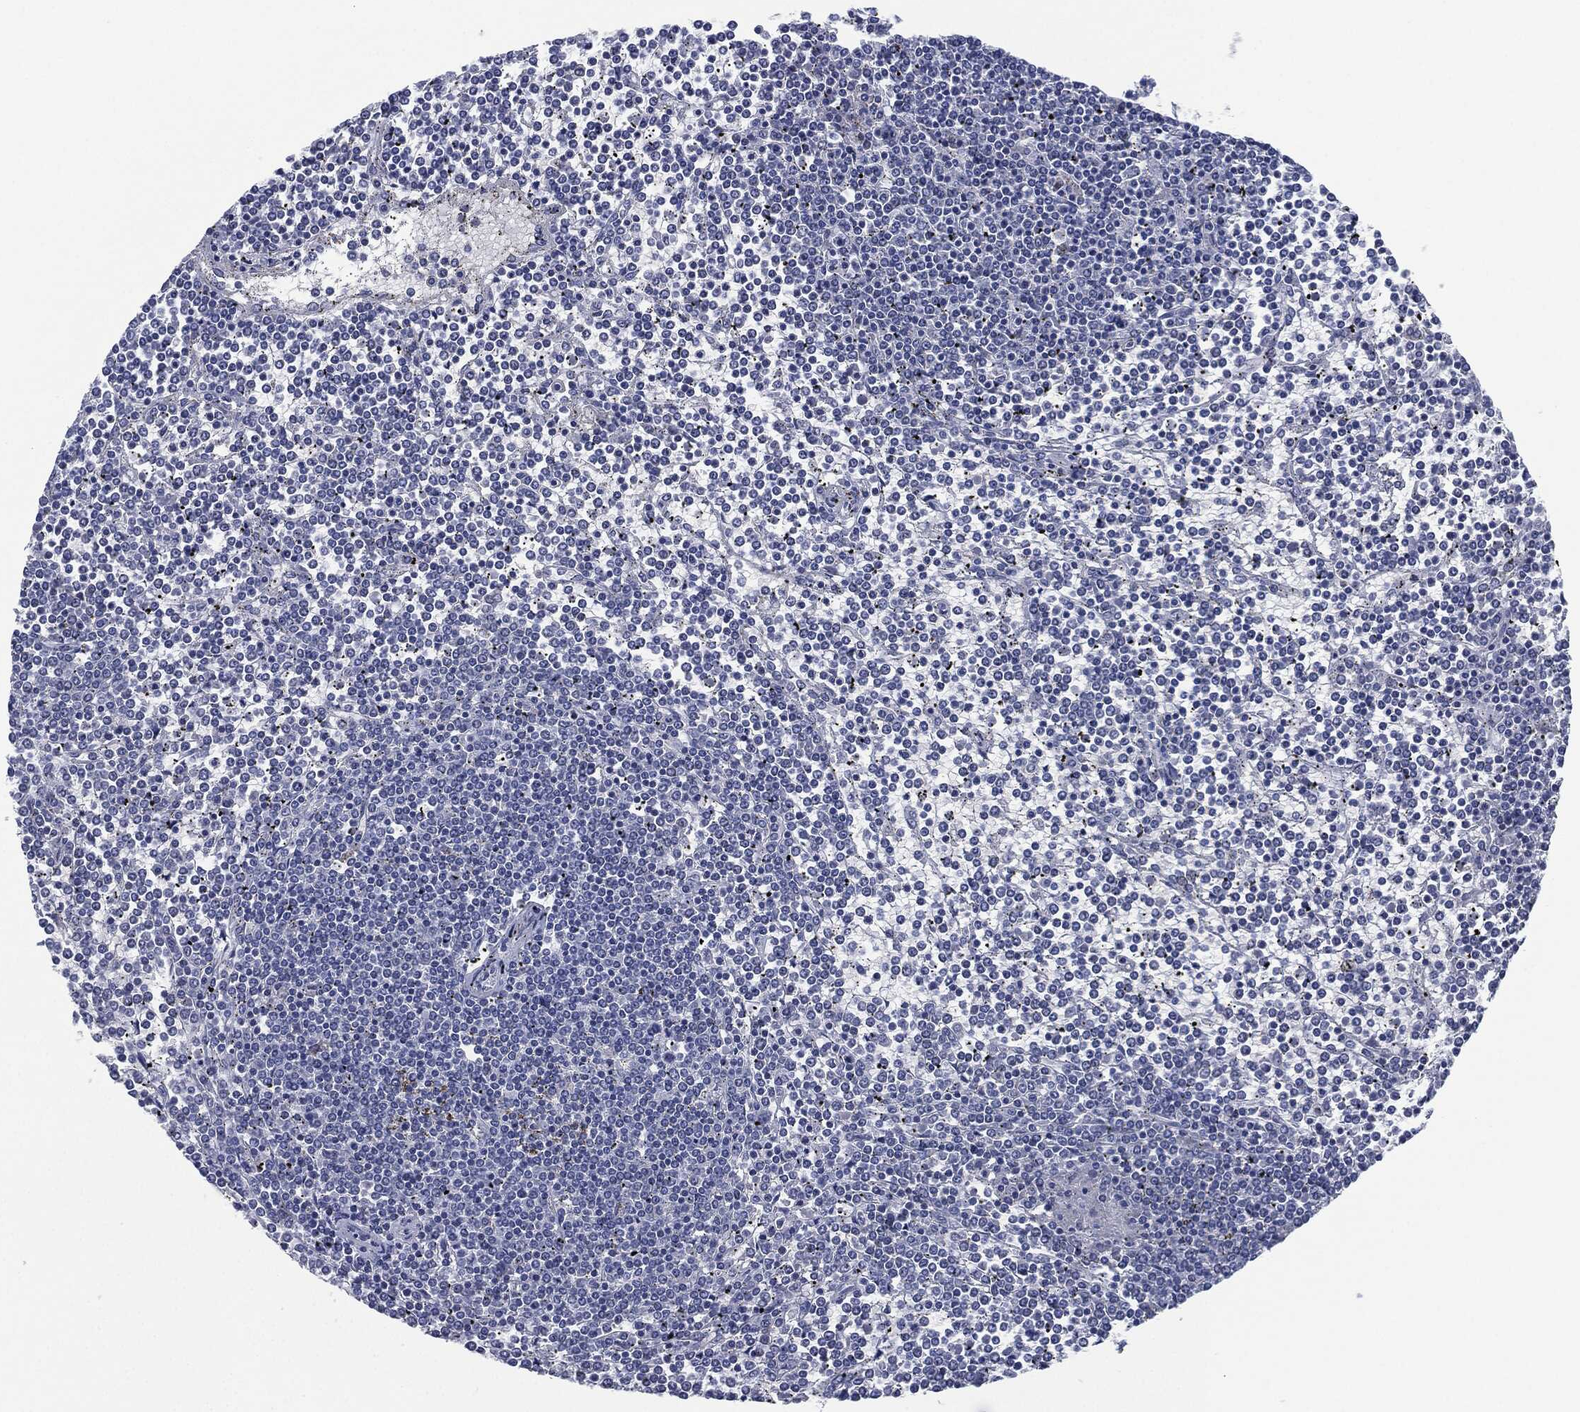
{"staining": {"intensity": "negative", "quantity": "none", "location": "none"}, "tissue": "lymphoma", "cell_type": "Tumor cells", "image_type": "cancer", "snomed": [{"axis": "morphology", "description": "Malignant lymphoma, non-Hodgkin's type, Low grade"}, {"axis": "topography", "description": "Spleen"}], "caption": "This is an immunohistochemistry histopathology image of malignant lymphoma, non-Hodgkin's type (low-grade). There is no expression in tumor cells.", "gene": "SHROOM2", "patient": {"sex": "female", "age": 19}}